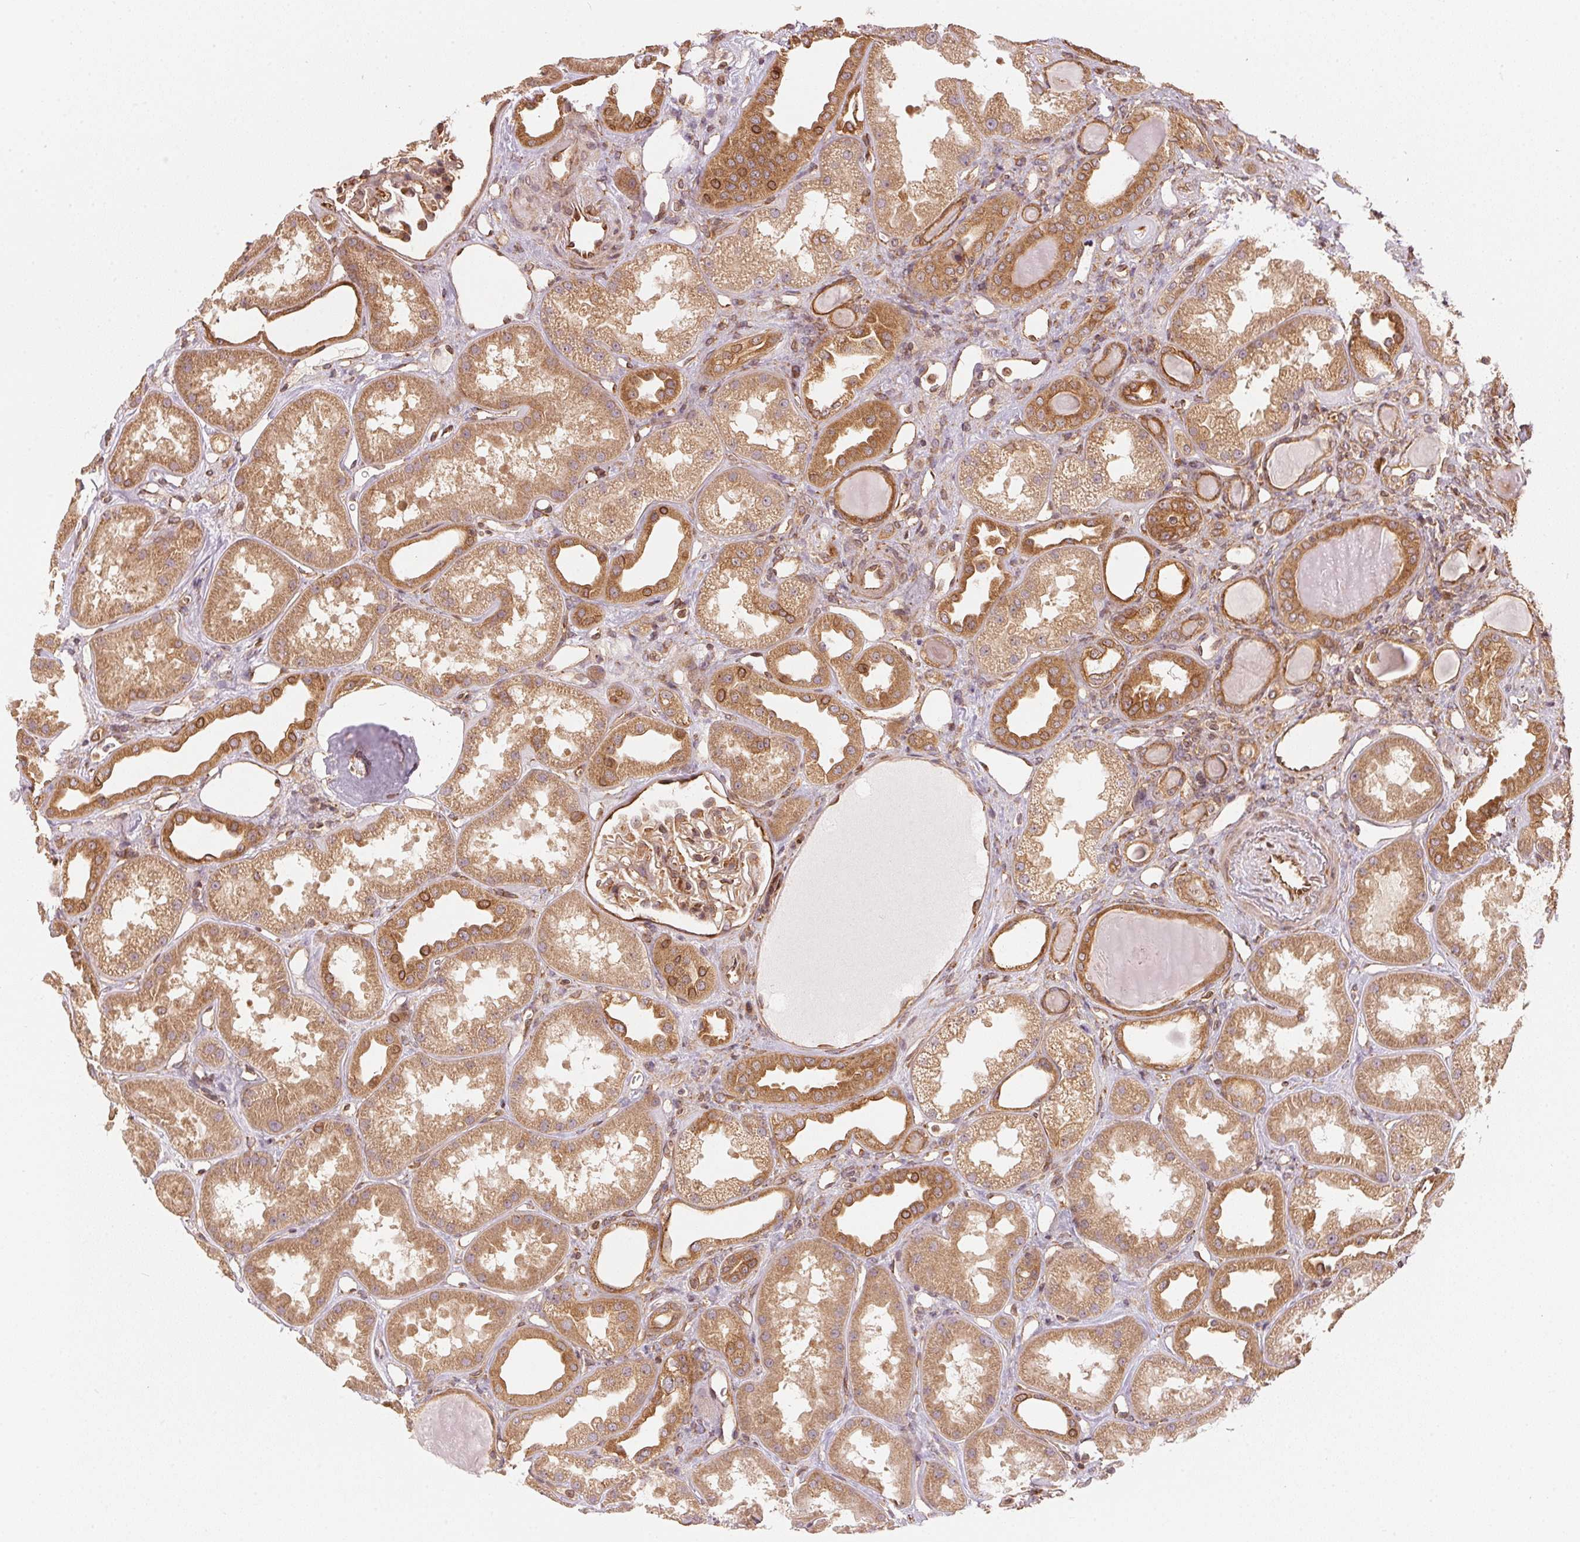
{"staining": {"intensity": "moderate", "quantity": "25%-75%", "location": "cytoplasmic/membranous"}, "tissue": "kidney", "cell_type": "Cells in glomeruli", "image_type": "normal", "snomed": [{"axis": "morphology", "description": "Normal tissue, NOS"}, {"axis": "topography", "description": "Kidney"}], "caption": "High-power microscopy captured an immunohistochemistry (IHC) histopathology image of benign kidney, revealing moderate cytoplasmic/membranous staining in approximately 25%-75% of cells in glomeruli.", "gene": "STRN4", "patient": {"sex": "male", "age": 61}}